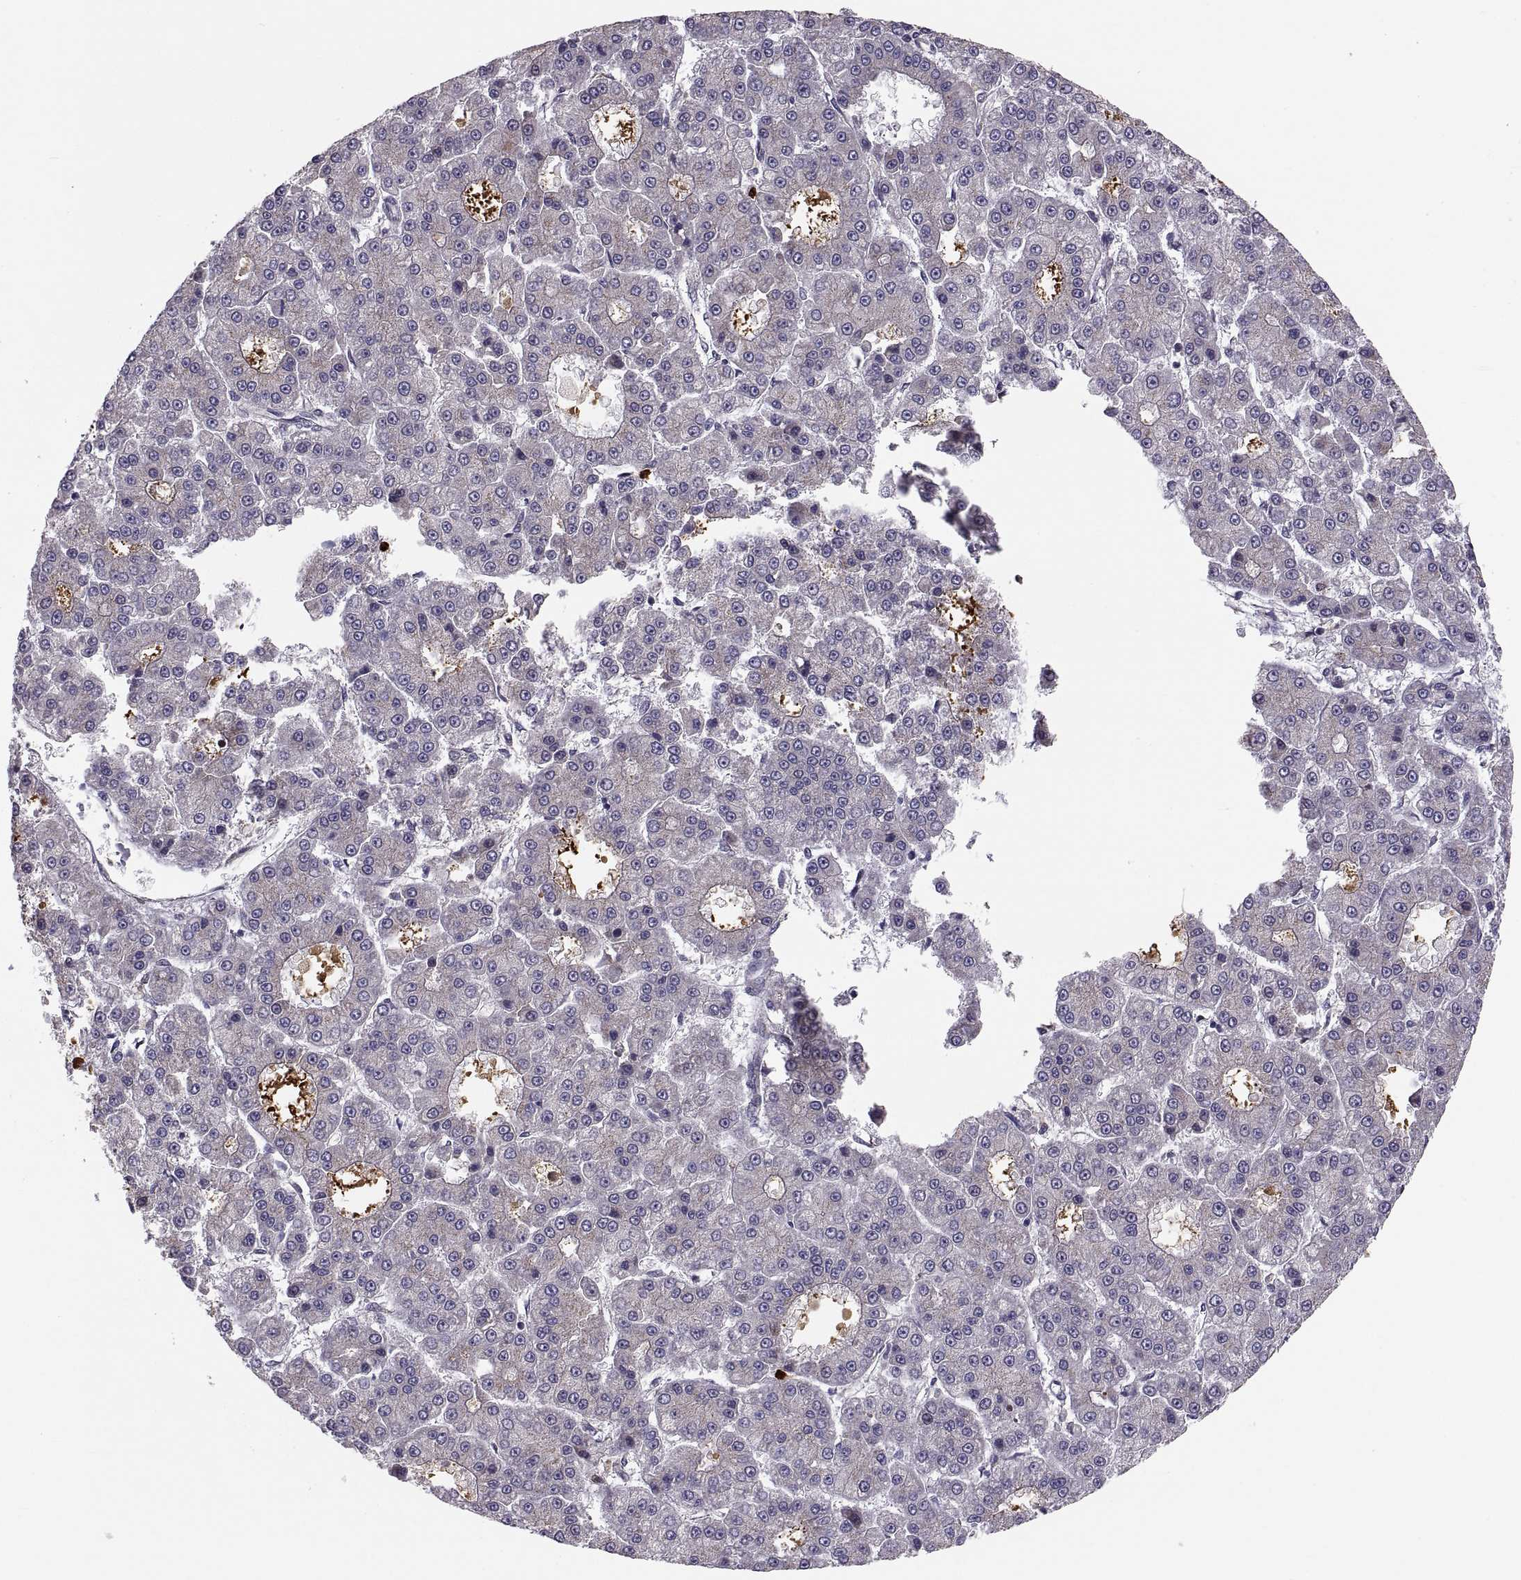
{"staining": {"intensity": "negative", "quantity": "none", "location": "none"}, "tissue": "liver cancer", "cell_type": "Tumor cells", "image_type": "cancer", "snomed": [{"axis": "morphology", "description": "Carcinoma, Hepatocellular, NOS"}, {"axis": "topography", "description": "Liver"}], "caption": "Tumor cells are negative for brown protein staining in hepatocellular carcinoma (liver).", "gene": "TESC", "patient": {"sex": "male", "age": 70}}